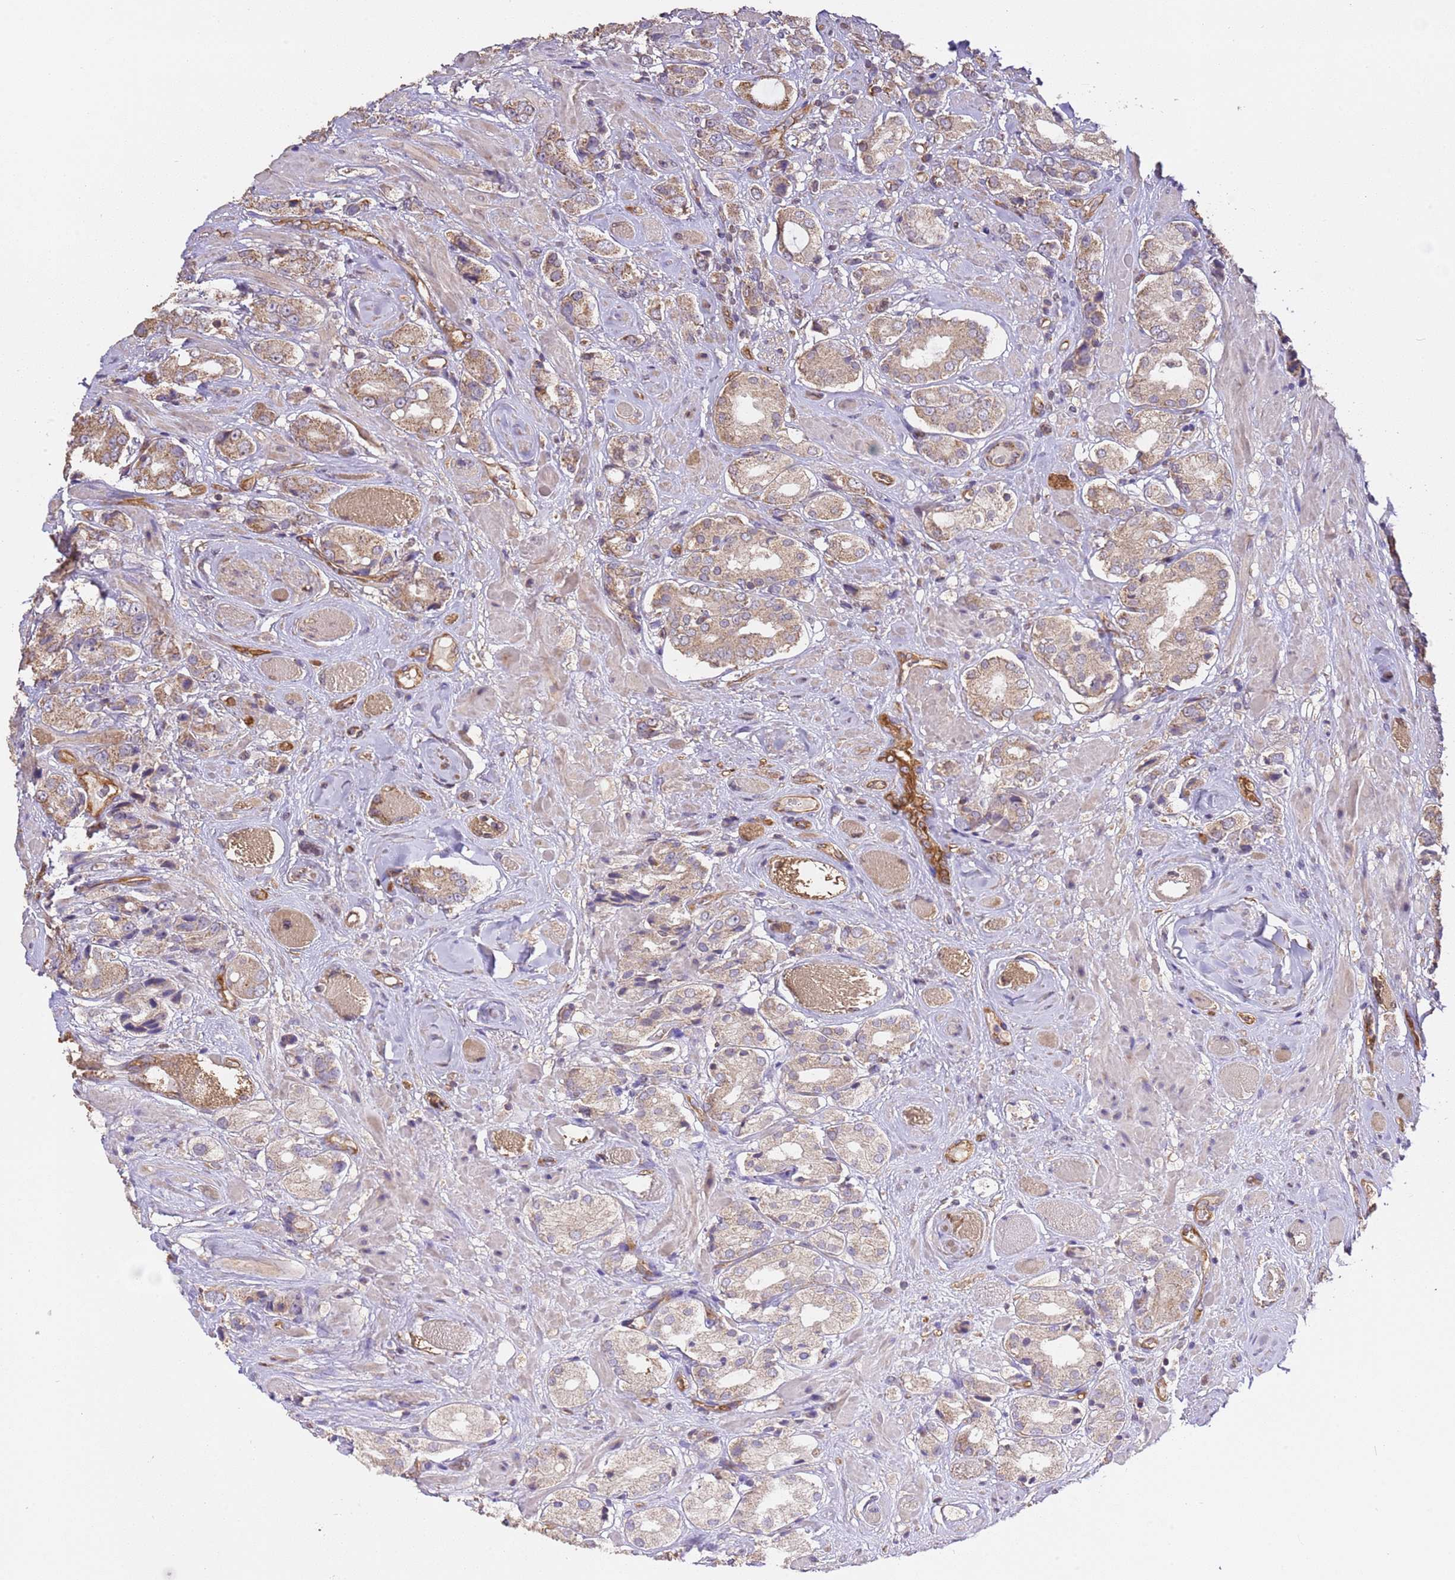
{"staining": {"intensity": "moderate", "quantity": ">75%", "location": "cytoplasmic/membranous"}, "tissue": "prostate cancer", "cell_type": "Tumor cells", "image_type": "cancer", "snomed": [{"axis": "morphology", "description": "Adenocarcinoma, High grade"}, {"axis": "topography", "description": "Prostate and seminal vesicle, NOS"}], "caption": "Prostate cancer (adenocarcinoma (high-grade)) stained with a brown dye shows moderate cytoplasmic/membranous positive staining in about >75% of tumor cells.", "gene": "DOCK9", "patient": {"sex": "male", "age": 64}}